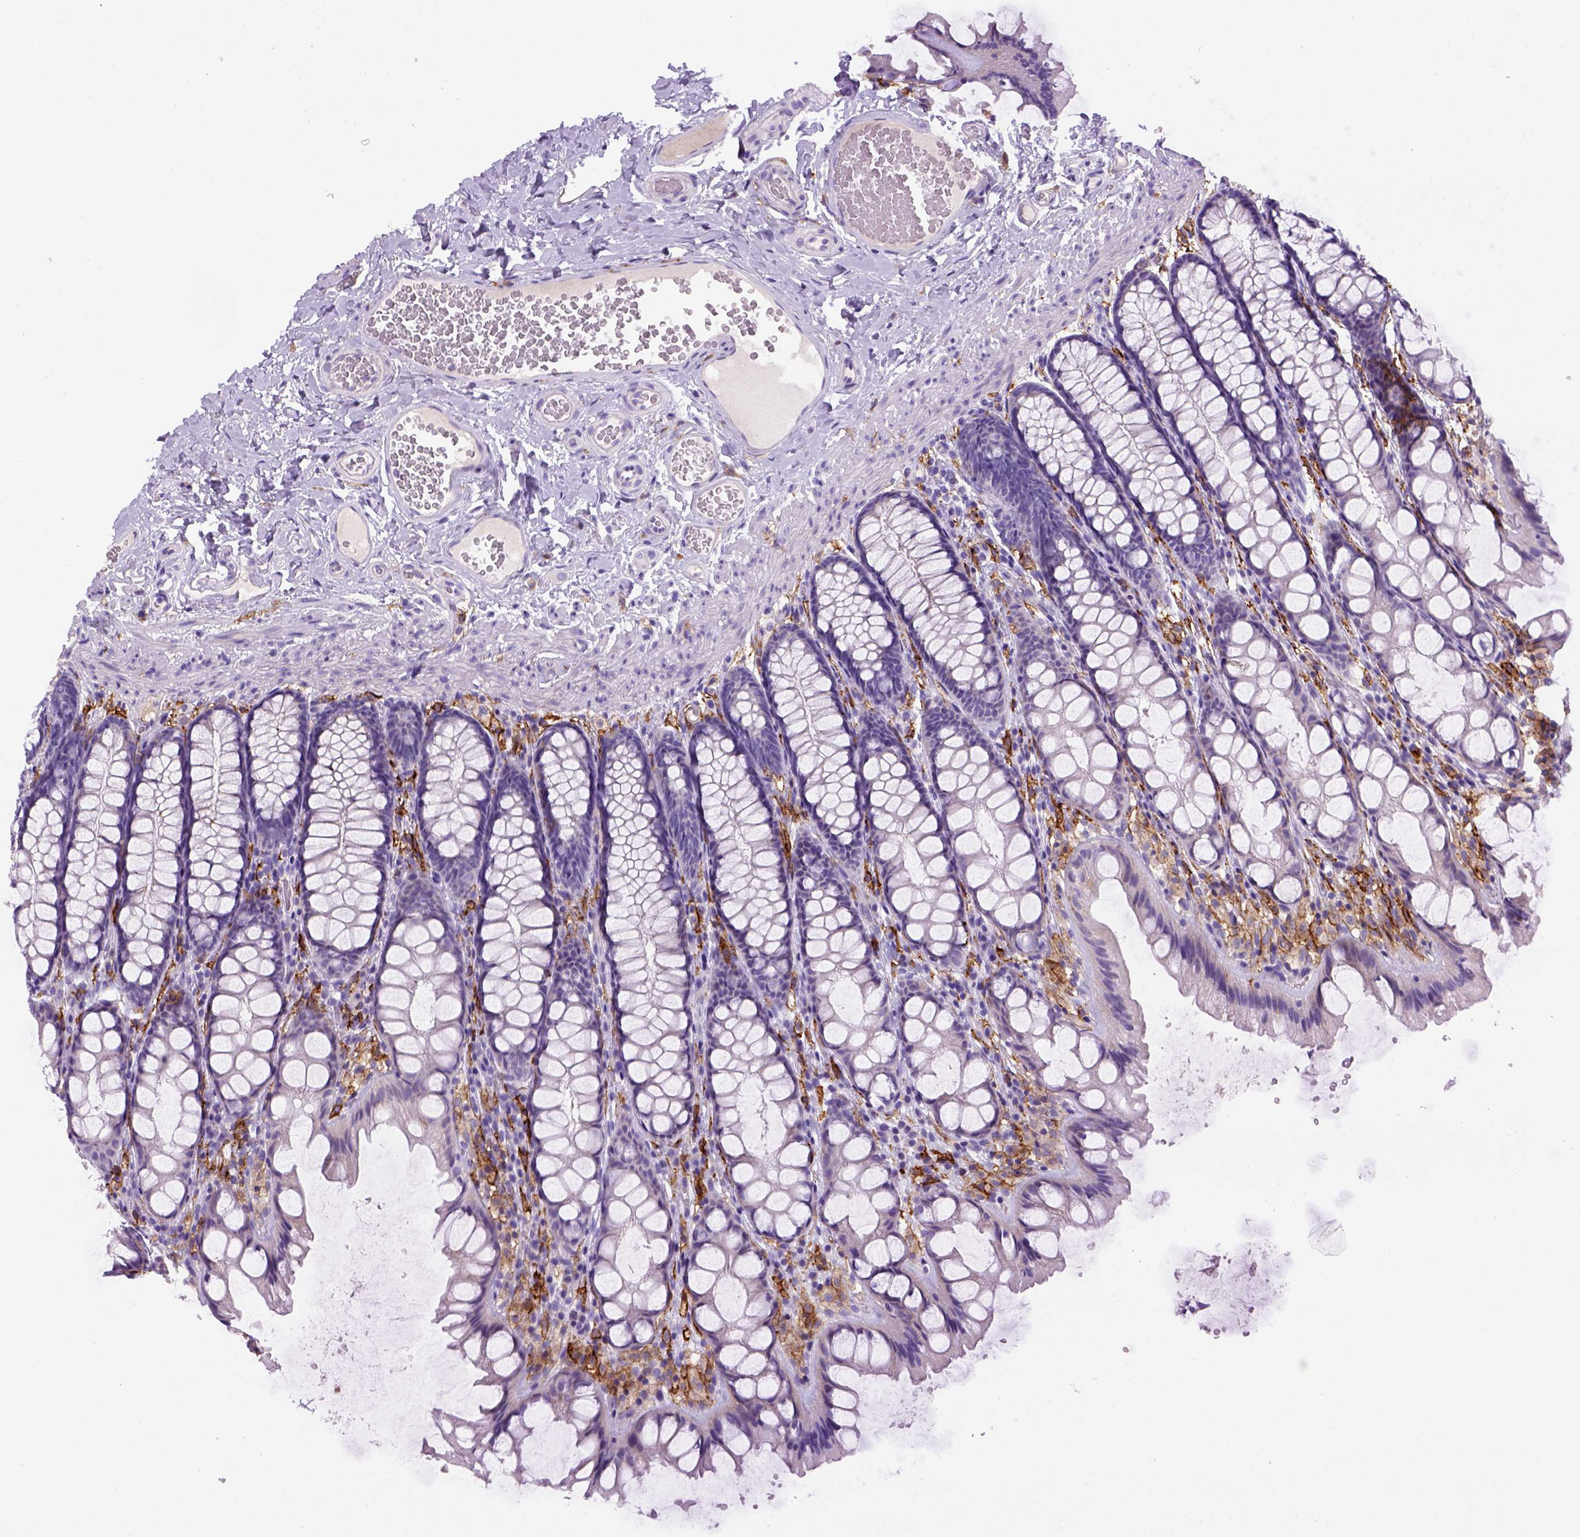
{"staining": {"intensity": "negative", "quantity": "none", "location": "none"}, "tissue": "colon", "cell_type": "Endothelial cells", "image_type": "normal", "snomed": [{"axis": "morphology", "description": "Normal tissue, NOS"}, {"axis": "topography", "description": "Colon"}], "caption": "This is a histopathology image of immunohistochemistry (IHC) staining of benign colon, which shows no staining in endothelial cells.", "gene": "CD14", "patient": {"sex": "male", "age": 47}}